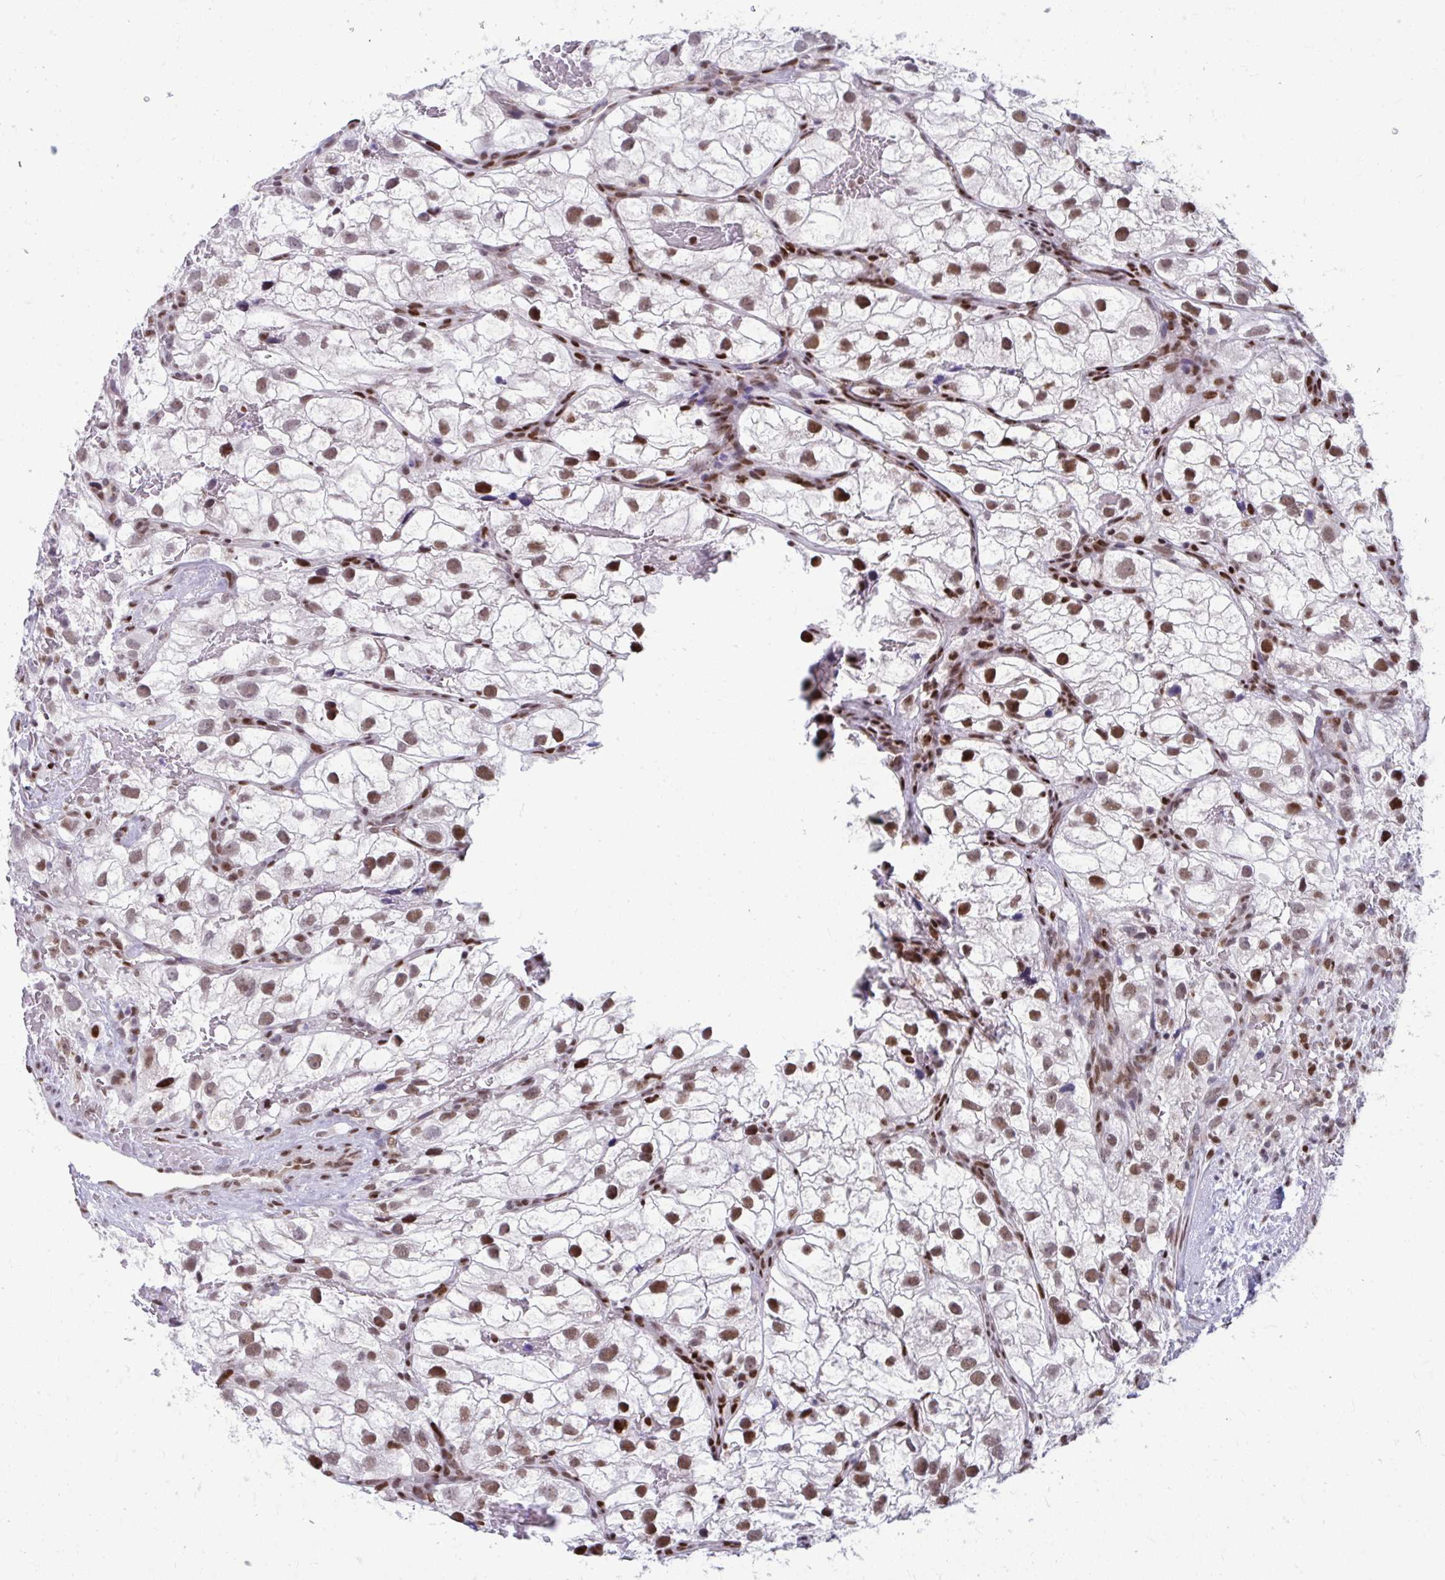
{"staining": {"intensity": "moderate", "quantity": ">75%", "location": "nuclear"}, "tissue": "renal cancer", "cell_type": "Tumor cells", "image_type": "cancer", "snomed": [{"axis": "morphology", "description": "Adenocarcinoma, NOS"}, {"axis": "topography", "description": "Kidney"}], "caption": "There is medium levels of moderate nuclear positivity in tumor cells of renal cancer (adenocarcinoma), as demonstrated by immunohistochemical staining (brown color).", "gene": "SLC35C2", "patient": {"sex": "male", "age": 59}}